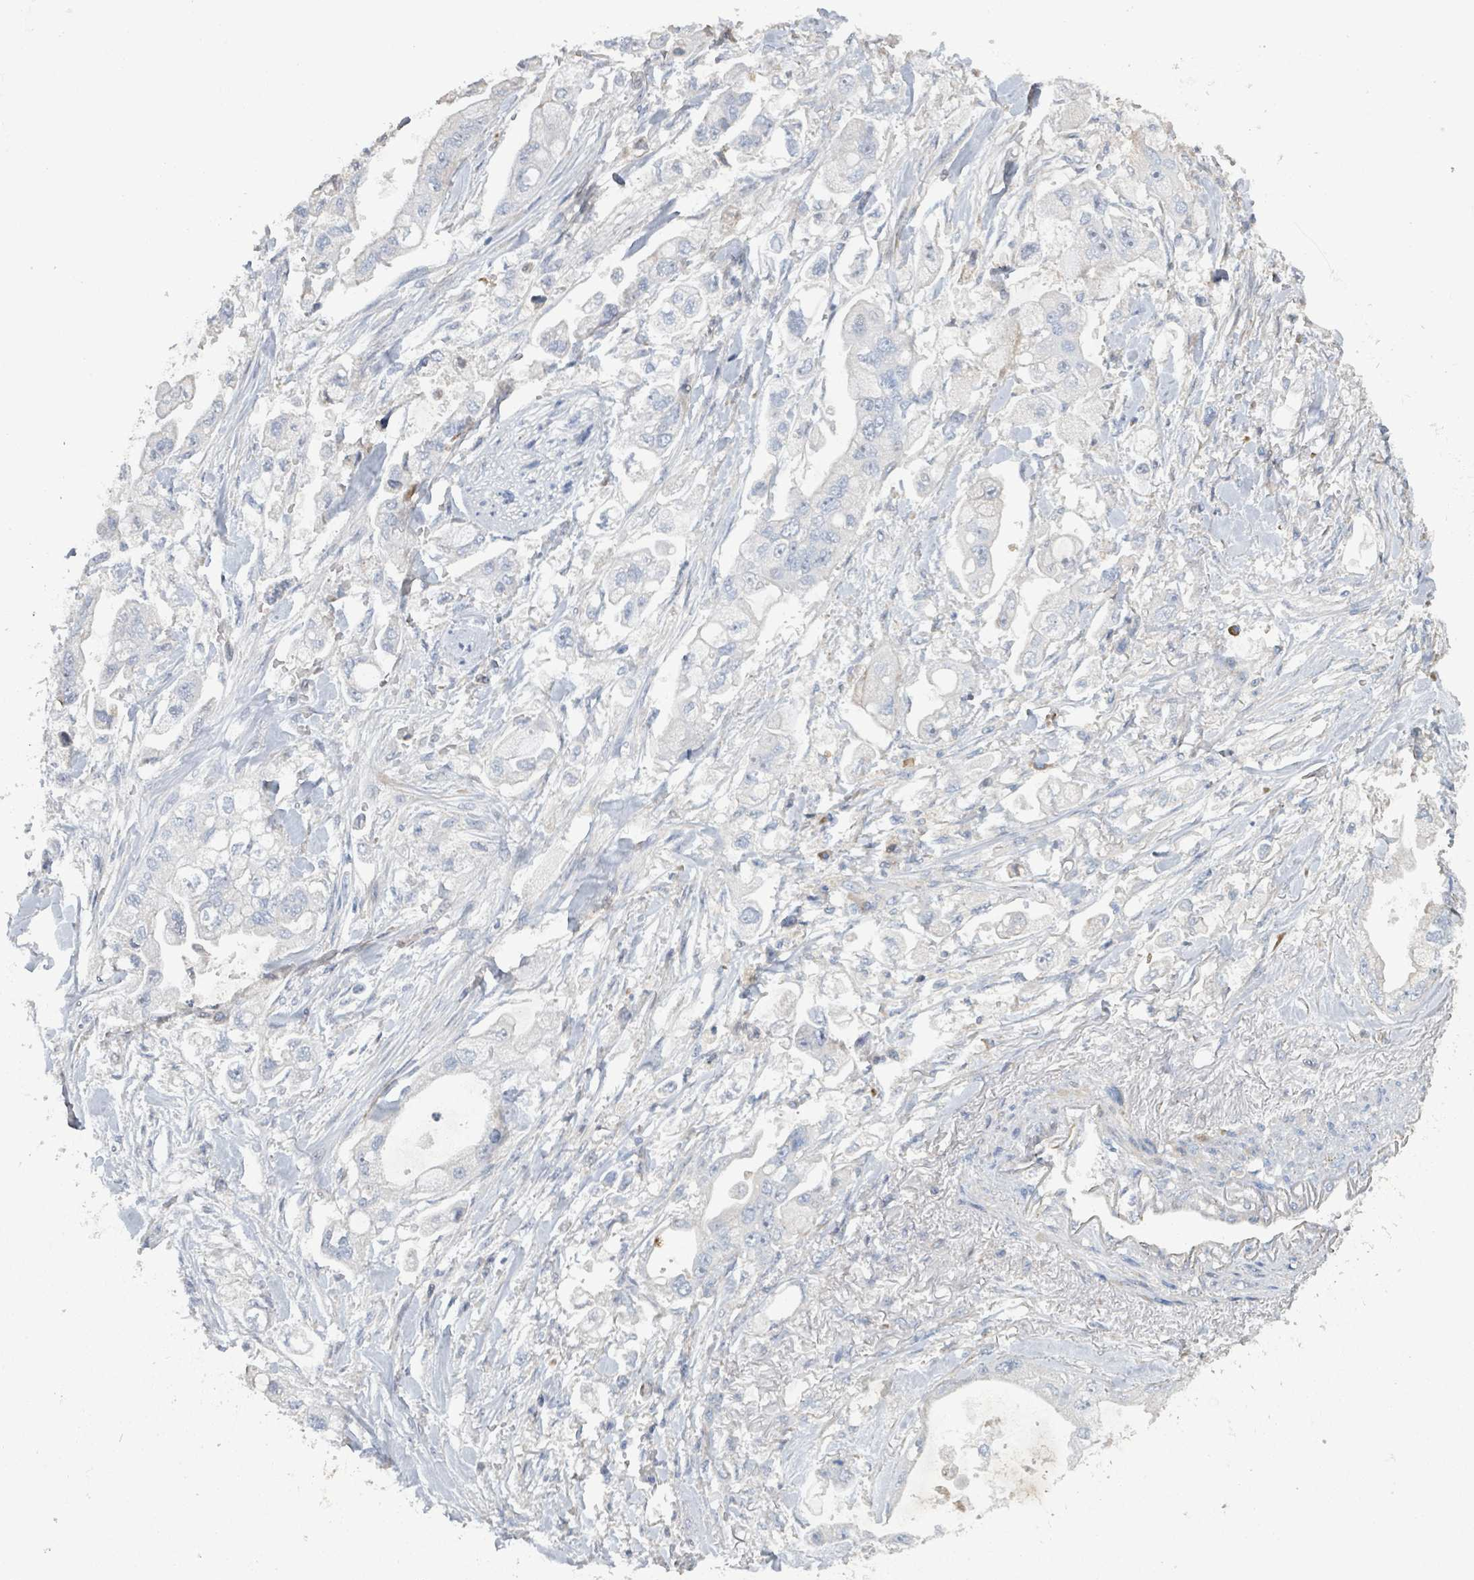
{"staining": {"intensity": "negative", "quantity": "none", "location": "none"}, "tissue": "stomach cancer", "cell_type": "Tumor cells", "image_type": "cancer", "snomed": [{"axis": "morphology", "description": "Adenocarcinoma, NOS"}, {"axis": "topography", "description": "Stomach"}], "caption": "IHC micrograph of neoplastic tissue: adenocarcinoma (stomach) stained with DAB (3,3'-diaminobenzidine) exhibits no significant protein expression in tumor cells.", "gene": "RAB33B", "patient": {"sex": "male", "age": 62}}